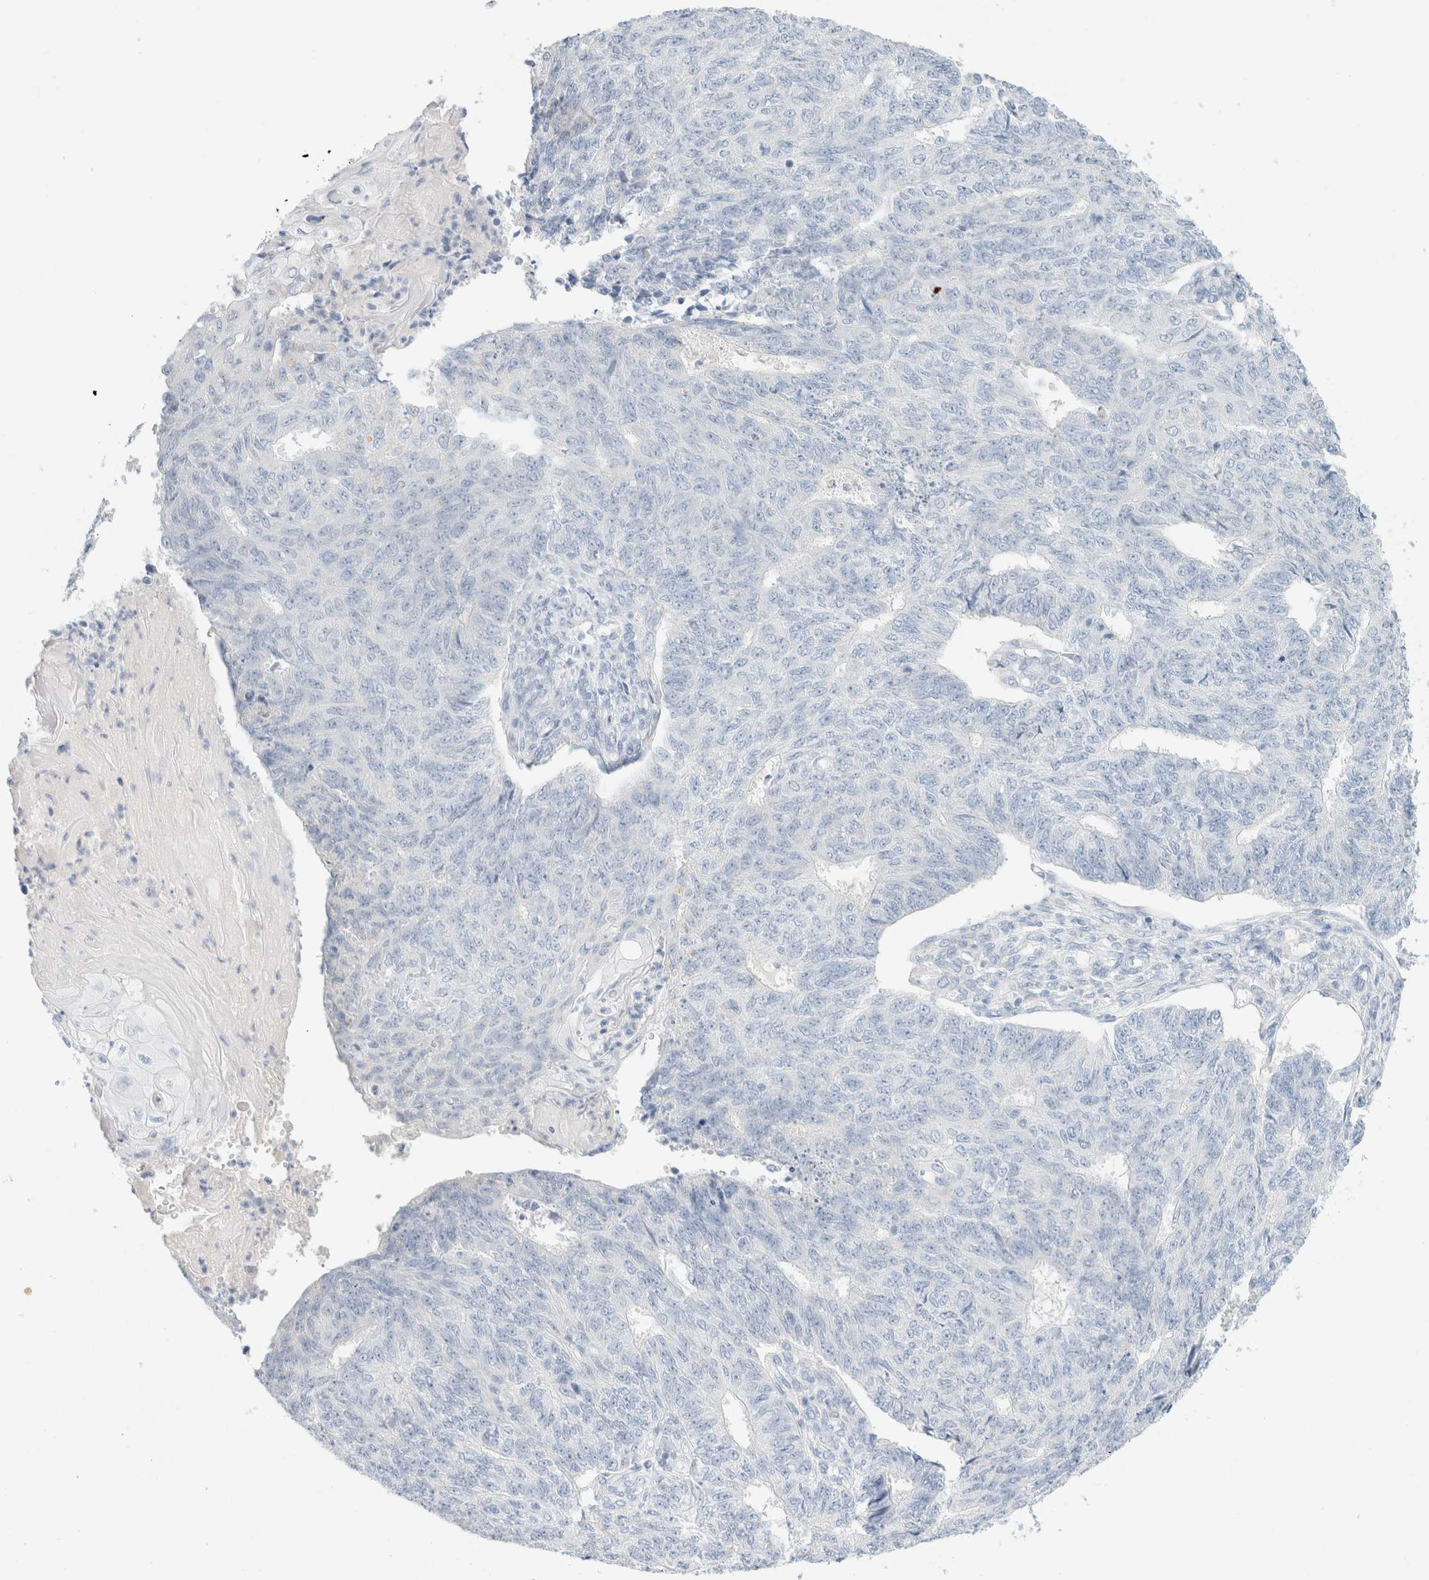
{"staining": {"intensity": "negative", "quantity": "none", "location": "none"}, "tissue": "endometrial cancer", "cell_type": "Tumor cells", "image_type": "cancer", "snomed": [{"axis": "morphology", "description": "Adenocarcinoma, NOS"}, {"axis": "topography", "description": "Endometrium"}], "caption": "Tumor cells show no significant positivity in endometrial cancer (adenocarcinoma).", "gene": "CPQ", "patient": {"sex": "female", "age": 32}}